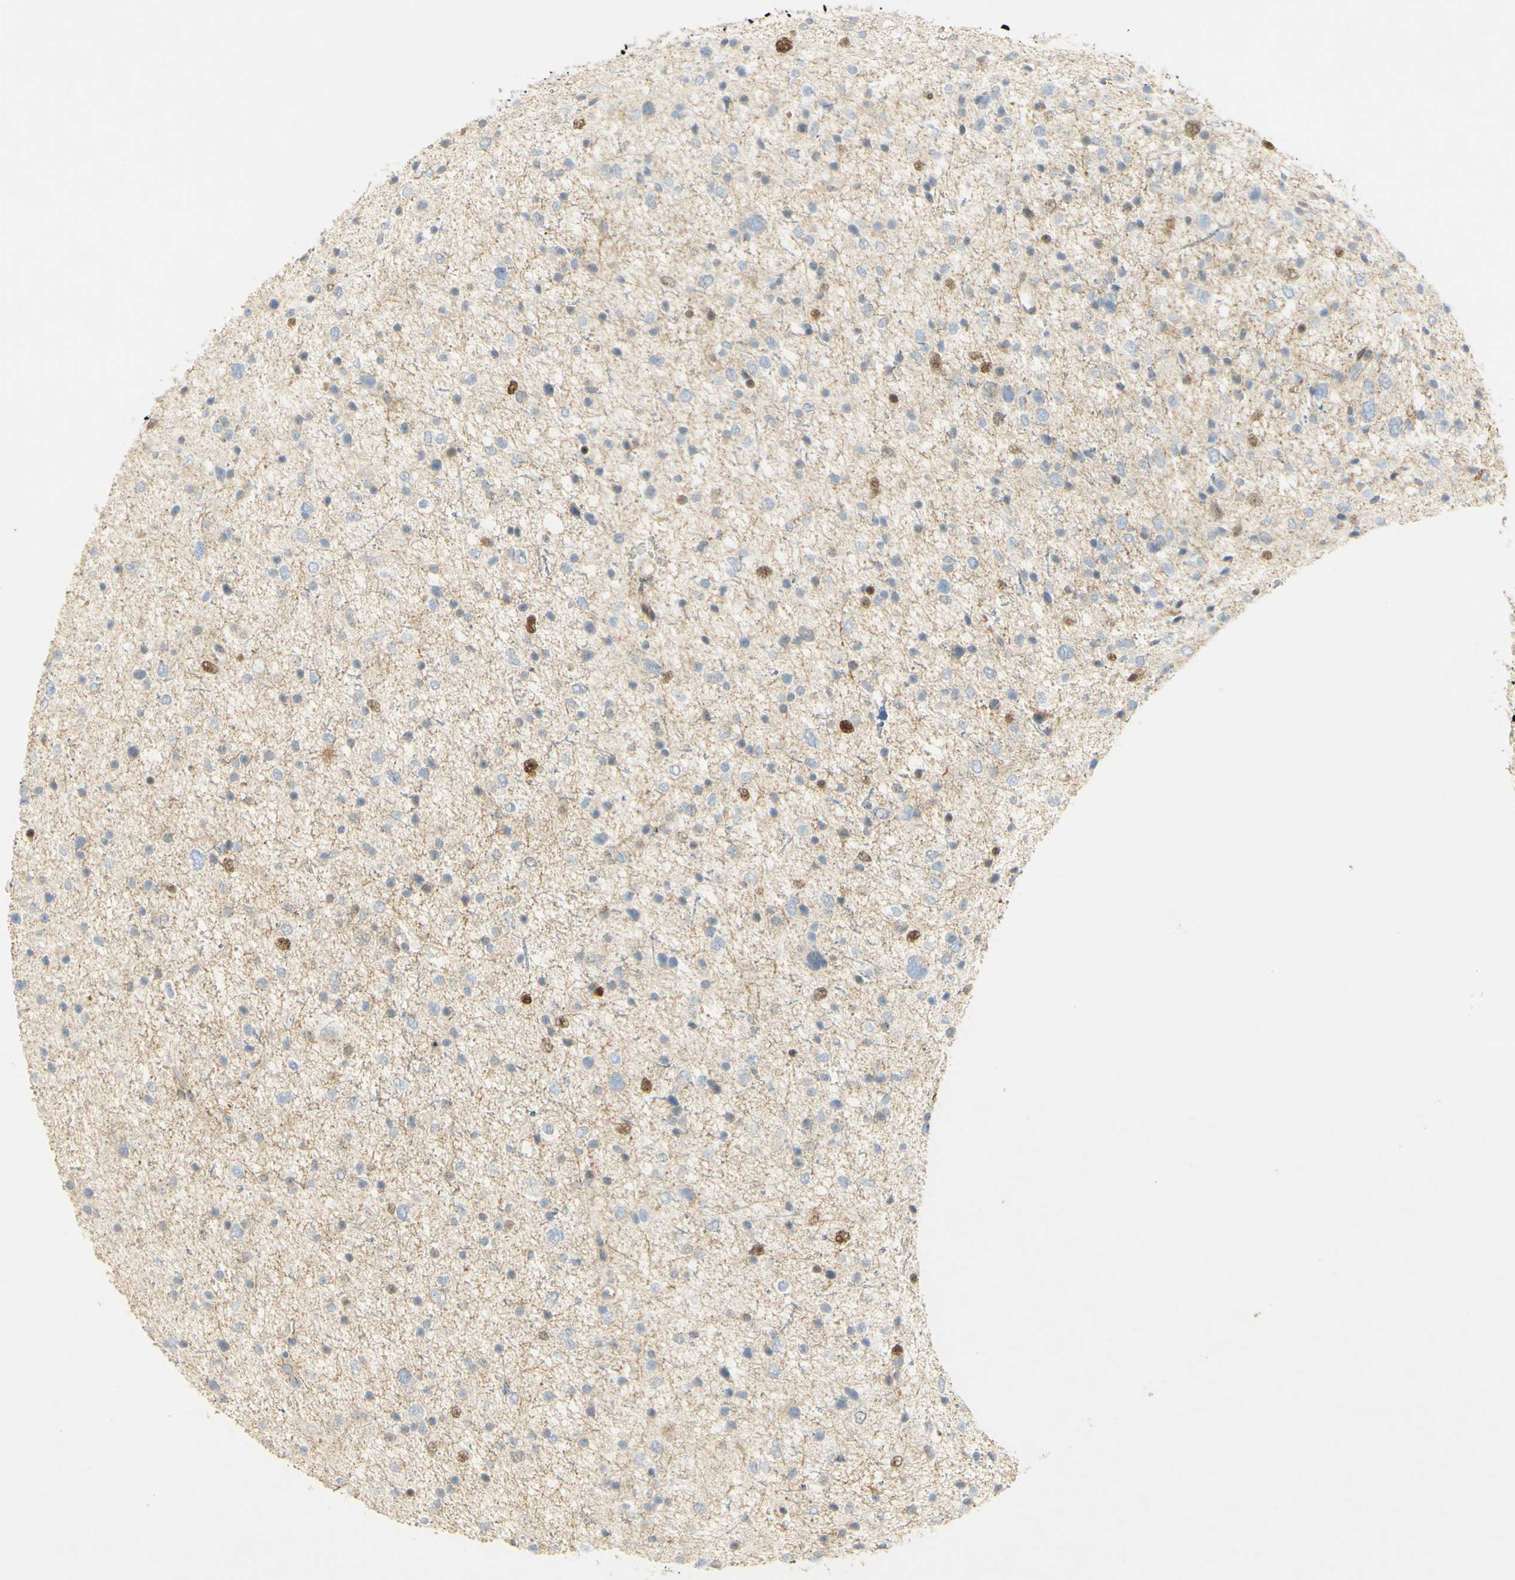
{"staining": {"intensity": "strong", "quantity": "<25%", "location": "nuclear"}, "tissue": "glioma", "cell_type": "Tumor cells", "image_type": "cancer", "snomed": [{"axis": "morphology", "description": "Glioma, malignant, Low grade"}, {"axis": "topography", "description": "Brain"}], "caption": "Protein expression analysis of human low-grade glioma (malignant) reveals strong nuclear staining in approximately <25% of tumor cells.", "gene": "E2F1", "patient": {"sex": "female", "age": 37}}